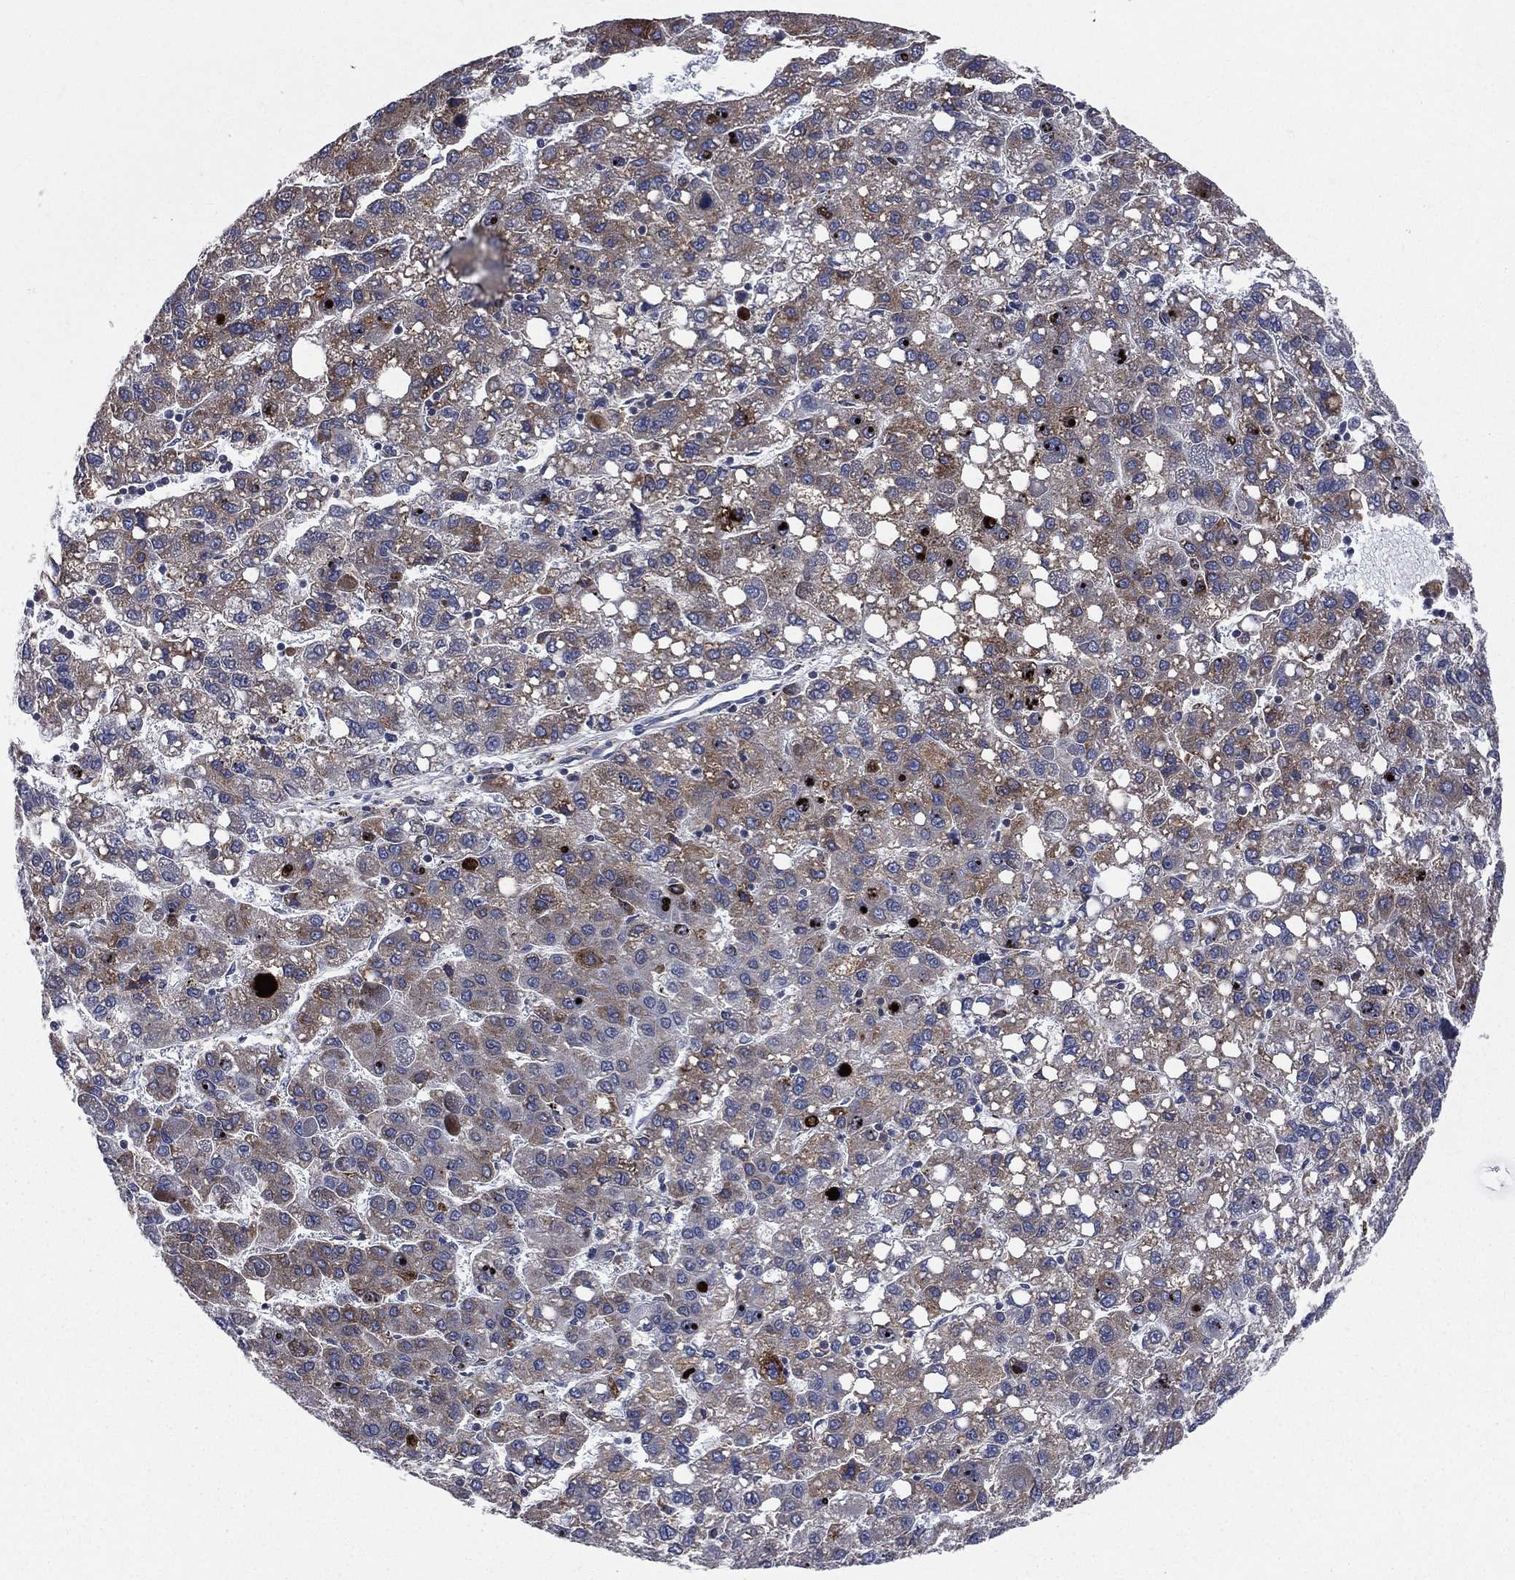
{"staining": {"intensity": "moderate", "quantity": "25%-75%", "location": "cytoplasmic/membranous"}, "tissue": "liver cancer", "cell_type": "Tumor cells", "image_type": "cancer", "snomed": [{"axis": "morphology", "description": "Carcinoma, Hepatocellular, NOS"}, {"axis": "topography", "description": "Liver"}], "caption": "Immunohistochemical staining of human liver cancer shows medium levels of moderate cytoplasmic/membranous protein staining in about 25%-75% of tumor cells. Nuclei are stained in blue.", "gene": "CCDC159", "patient": {"sex": "female", "age": 82}}